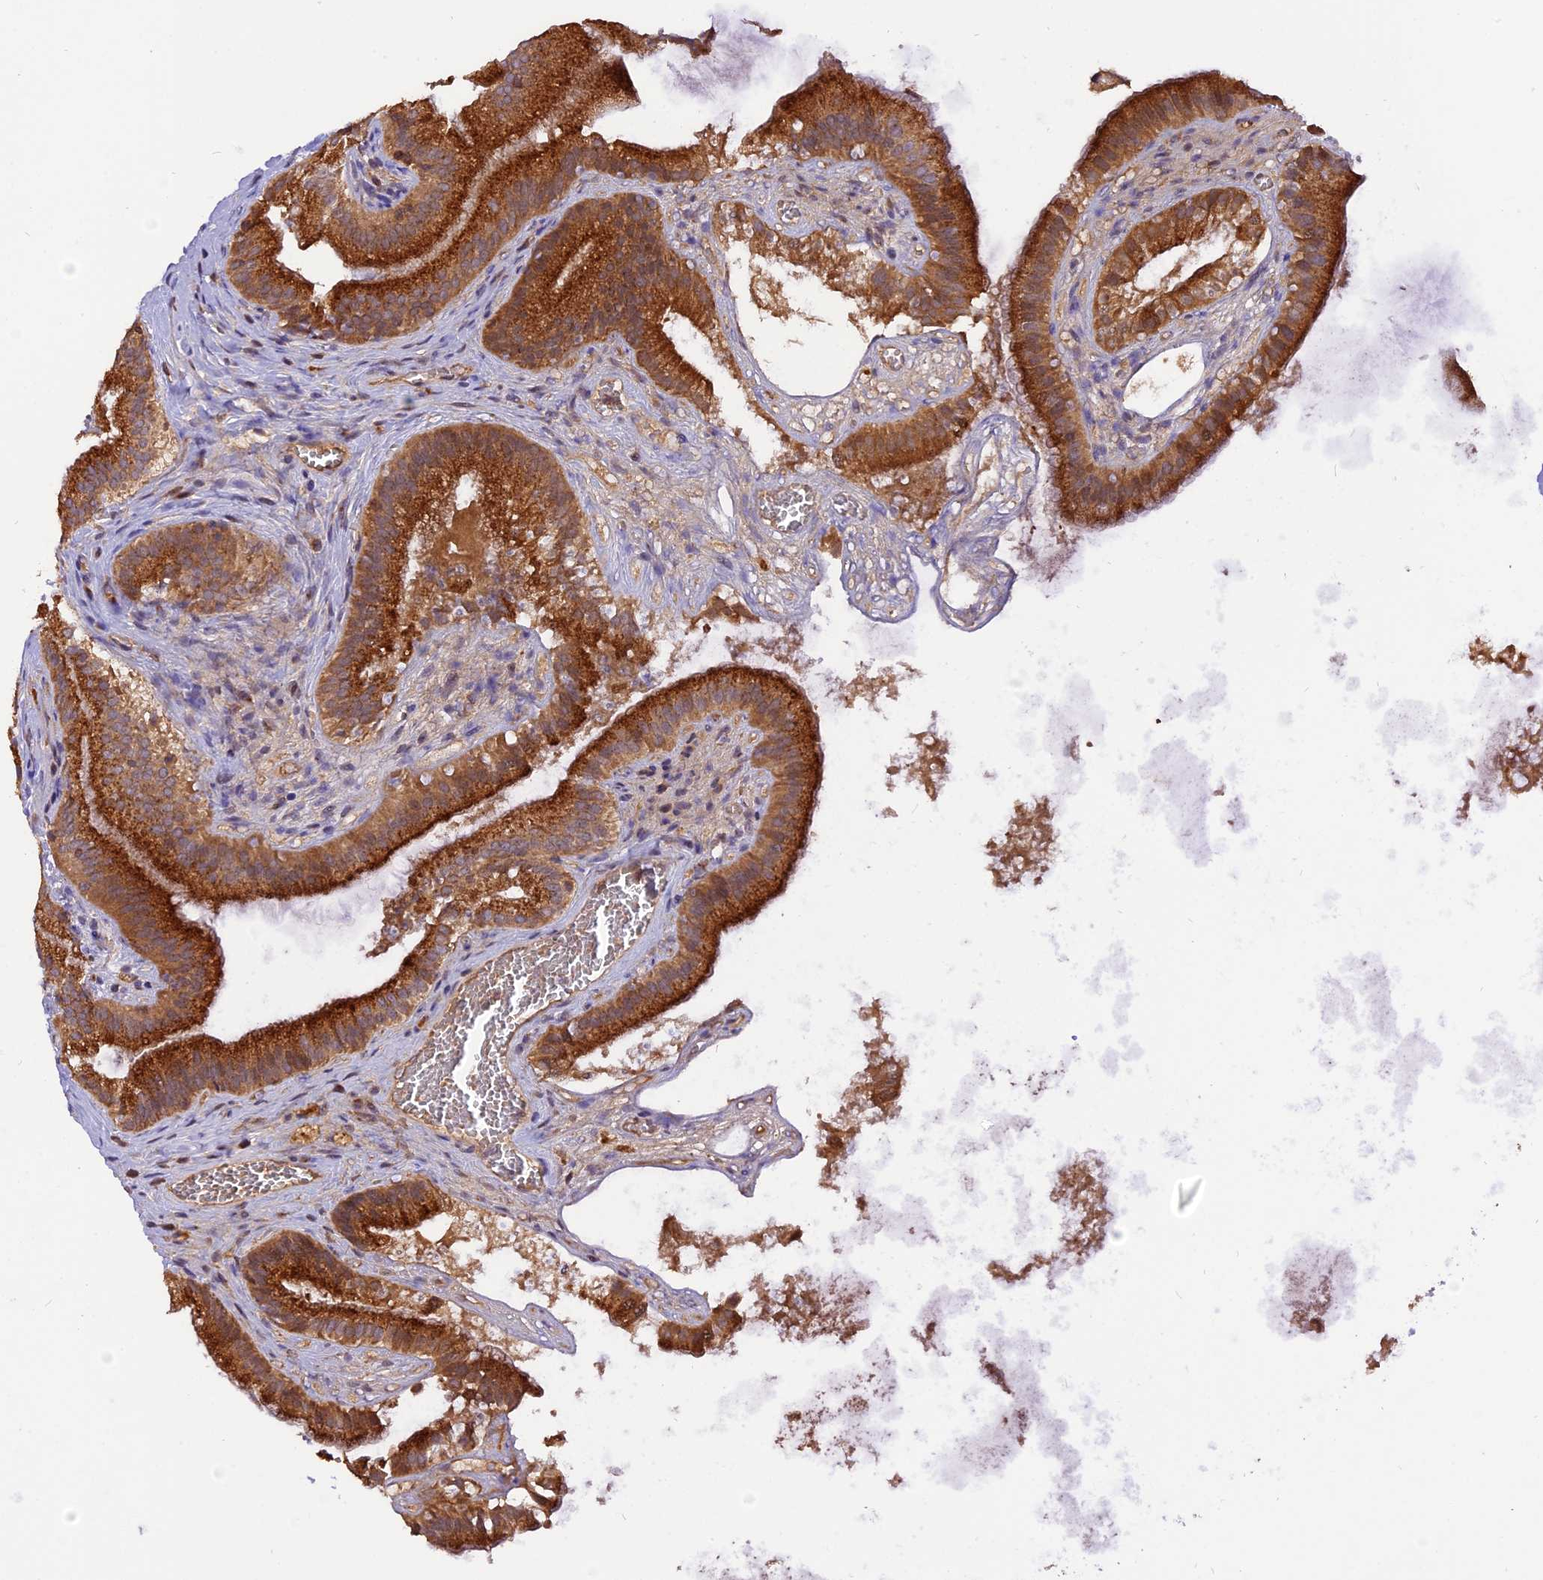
{"staining": {"intensity": "strong", "quantity": ">75%", "location": "cytoplasmic/membranous"}, "tissue": "gallbladder", "cell_type": "Glandular cells", "image_type": "normal", "snomed": [{"axis": "morphology", "description": "Normal tissue, NOS"}, {"axis": "topography", "description": "Gallbladder"}], "caption": "Protein staining of unremarkable gallbladder exhibits strong cytoplasmic/membranous expression in about >75% of glandular cells. (Stains: DAB (3,3'-diaminobenzidine) in brown, nuclei in blue, Microscopy: brightfield microscopy at high magnification).", "gene": "PEX3", "patient": {"sex": "female", "age": 54}}